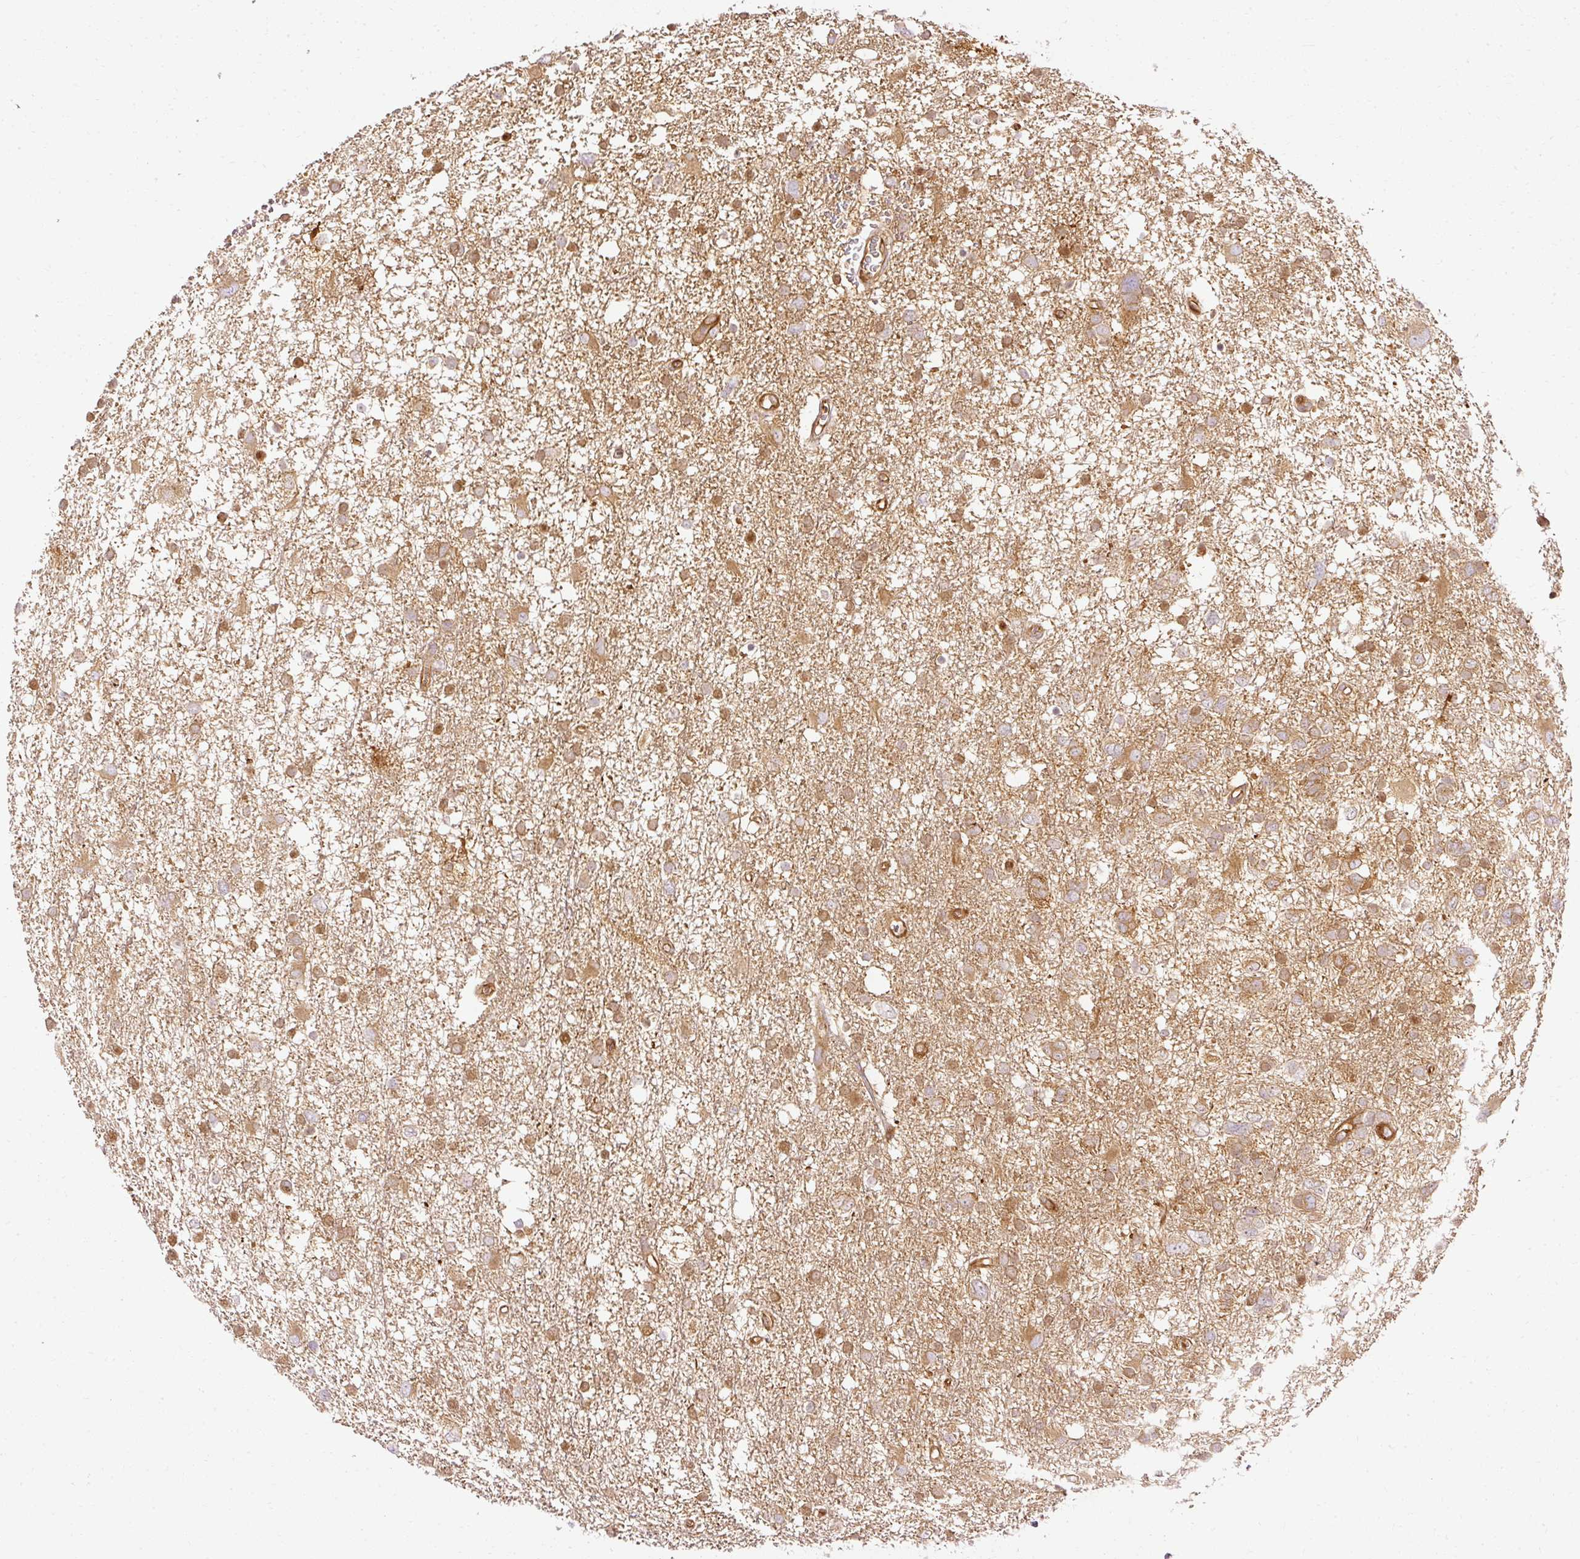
{"staining": {"intensity": "moderate", "quantity": ">75%", "location": "cytoplasmic/membranous"}, "tissue": "glioma", "cell_type": "Tumor cells", "image_type": "cancer", "snomed": [{"axis": "morphology", "description": "Glioma, malignant, High grade"}, {"axis": "topography", "description": "Brain"}], "caption": "IHC (DAB) staining of human glioma demonstrates moderate cytoplasmic/membranous protein staining in approximately >75% of tumor cells. The protein is stained brown, and the nuclei are stained in blue (DAB IHC with brightfield microscopy, high magnification).", "gene": "ARMH3", "patient": {"sex": "male", "age": 61}}